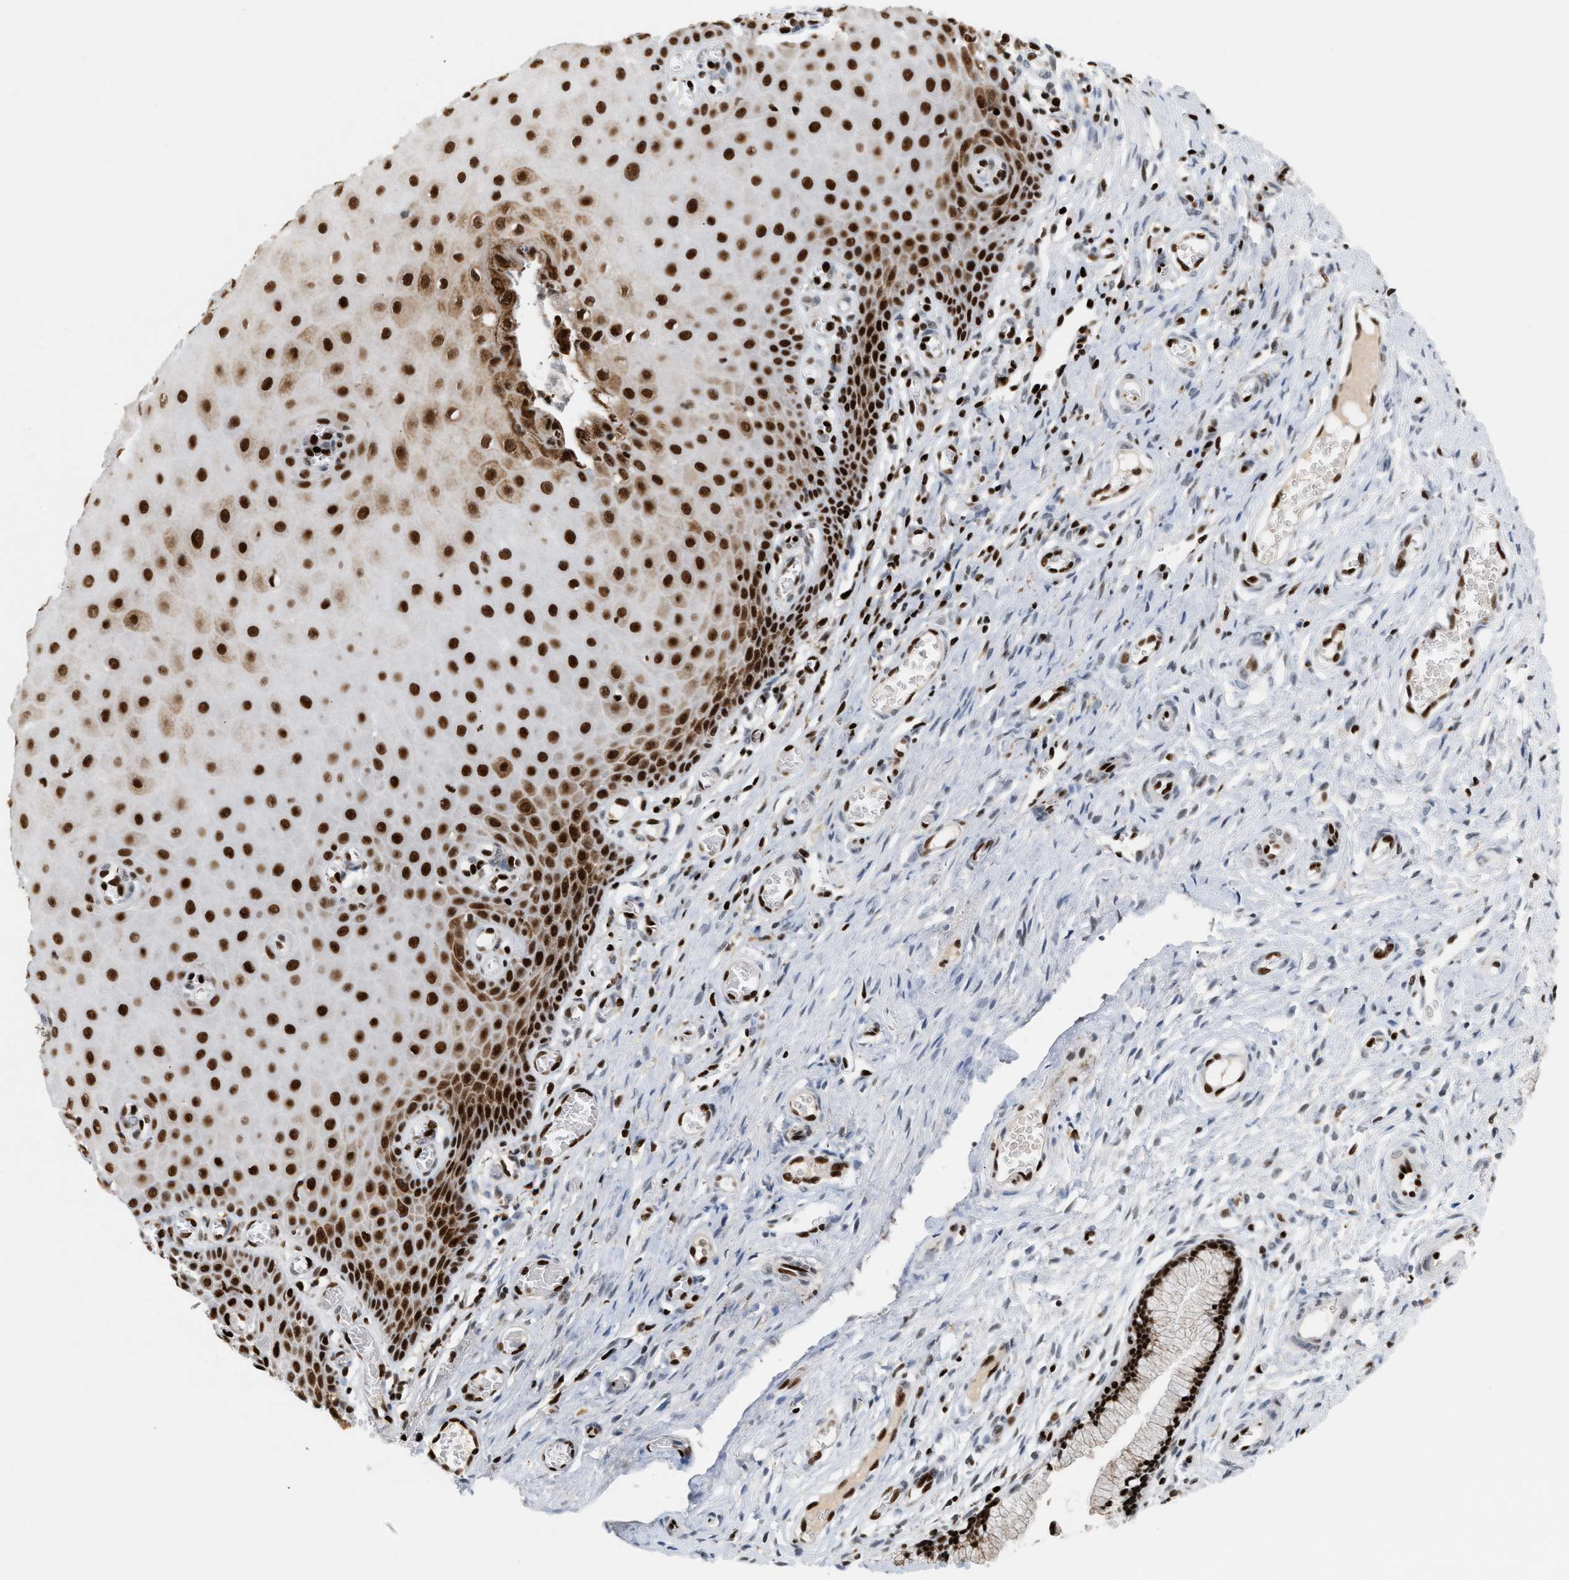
{"staining": {"intensity": "strong", "quantity": ">75%", "location": "nuclear"}, "tissue": "cervix", "cell_type": "Glandular cells", "image_type": "normal", "snomed": [{"axis": "morphology", "description": "Normal tissue, NOS"}, {"axis": "topography", "description": "Cervix"}], "caption": "Protein expression analysis of normal human cervix reveals strong nuclear staining in about >75% of glandular cells.", "gene": "C17orf49", "patient": {"sex": "female", "age": 55}}